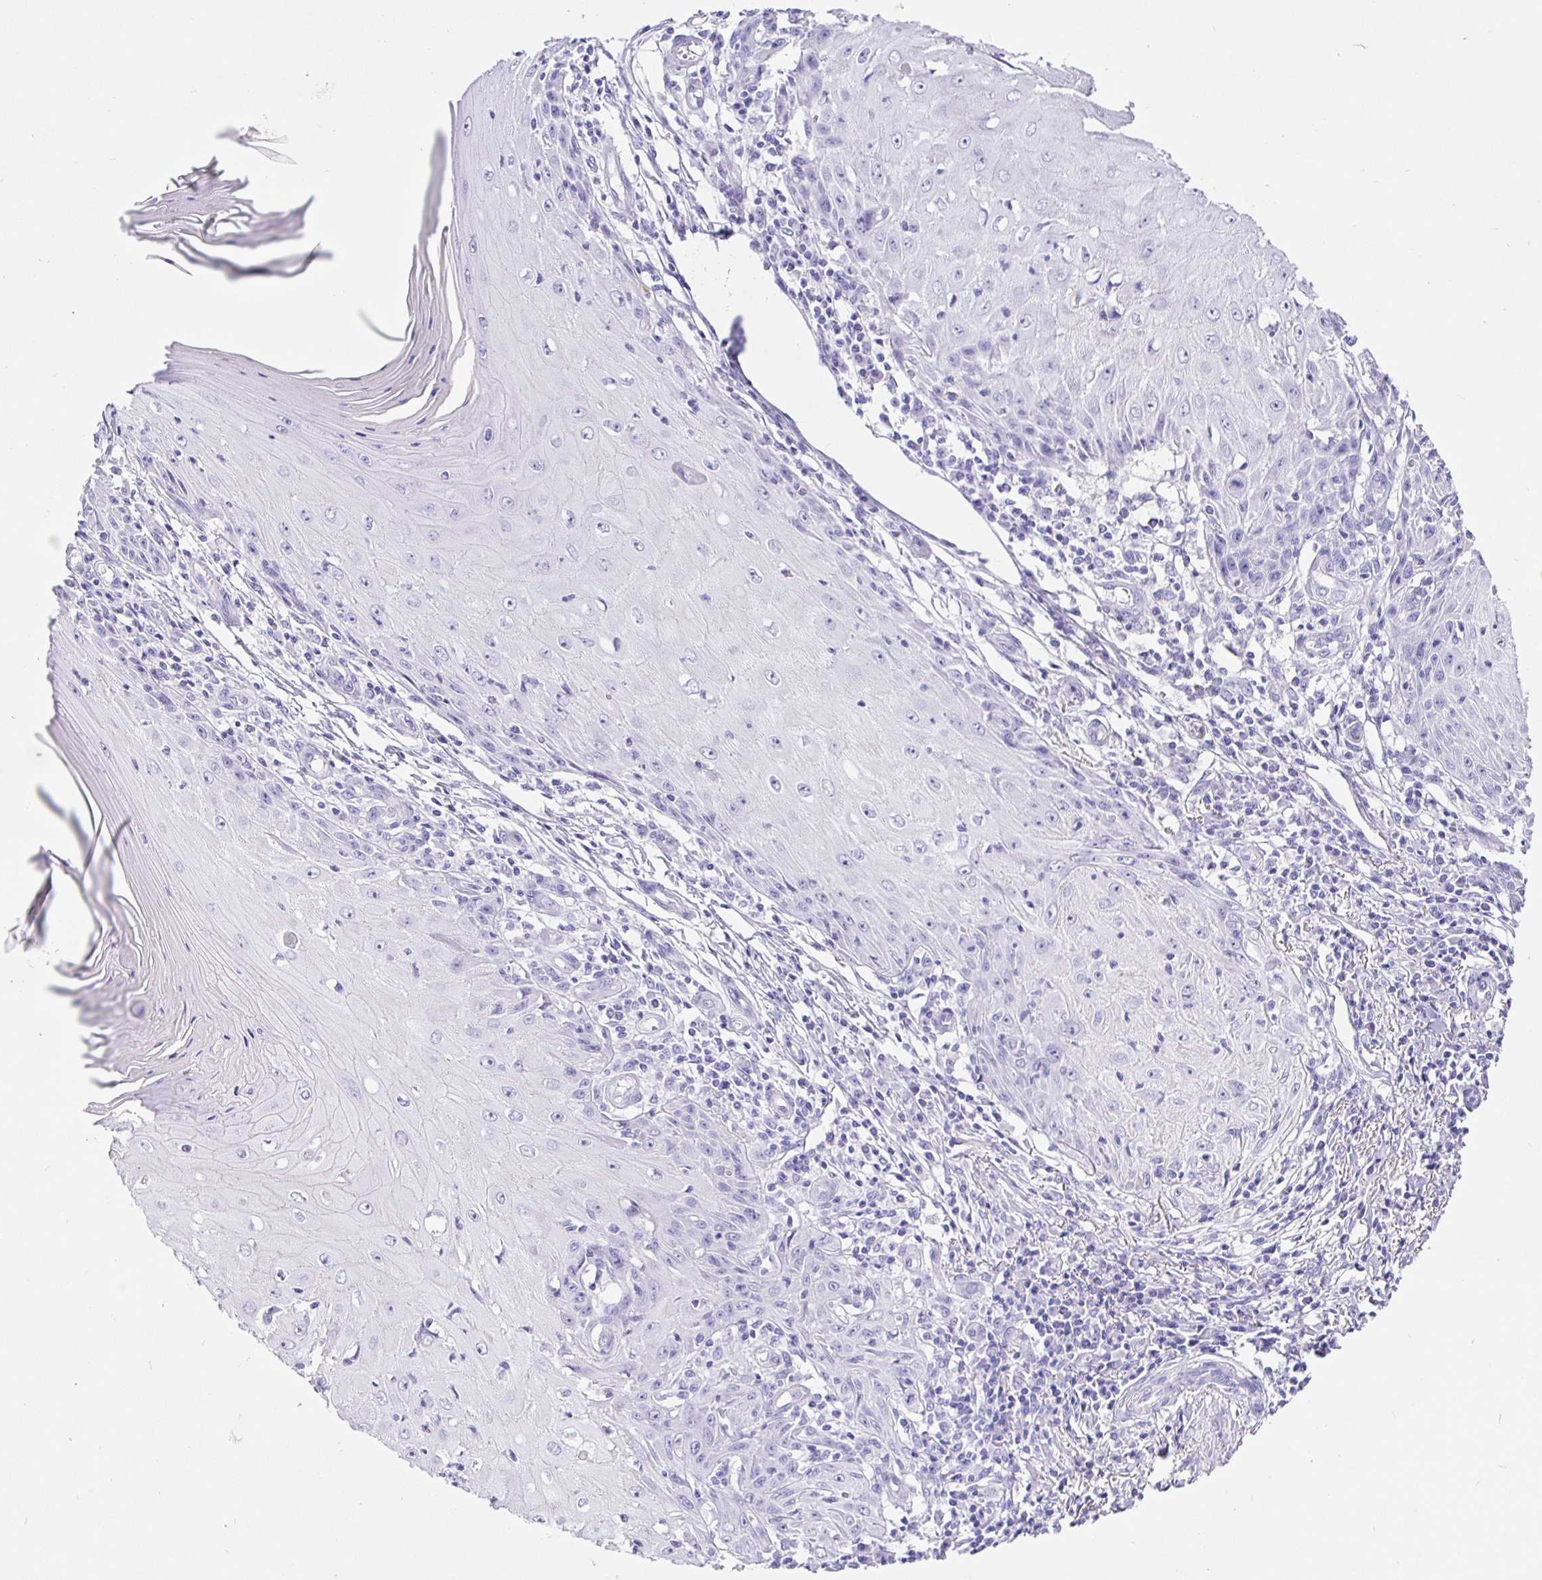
{"staining": {"intensity": "negative", "quantity": "none", "location": "none"}, "tissue": "skin cancer", "cell_type": "Tumor cells", "image_type": "cancer", "snomed": [{"axis": "morphology", "description": "Squamous cell carcinoma, NOS"}, {"axis": "topography", "description": "Skin"}], "caption": "DAB immunohistochemical staining of skin squamous cell carcinoma shows no significant expression in tumor cells. Nuclei are stained in blue.", "gene": "PRAMEF19", "patient": {"sex": "female", "age": 73}}